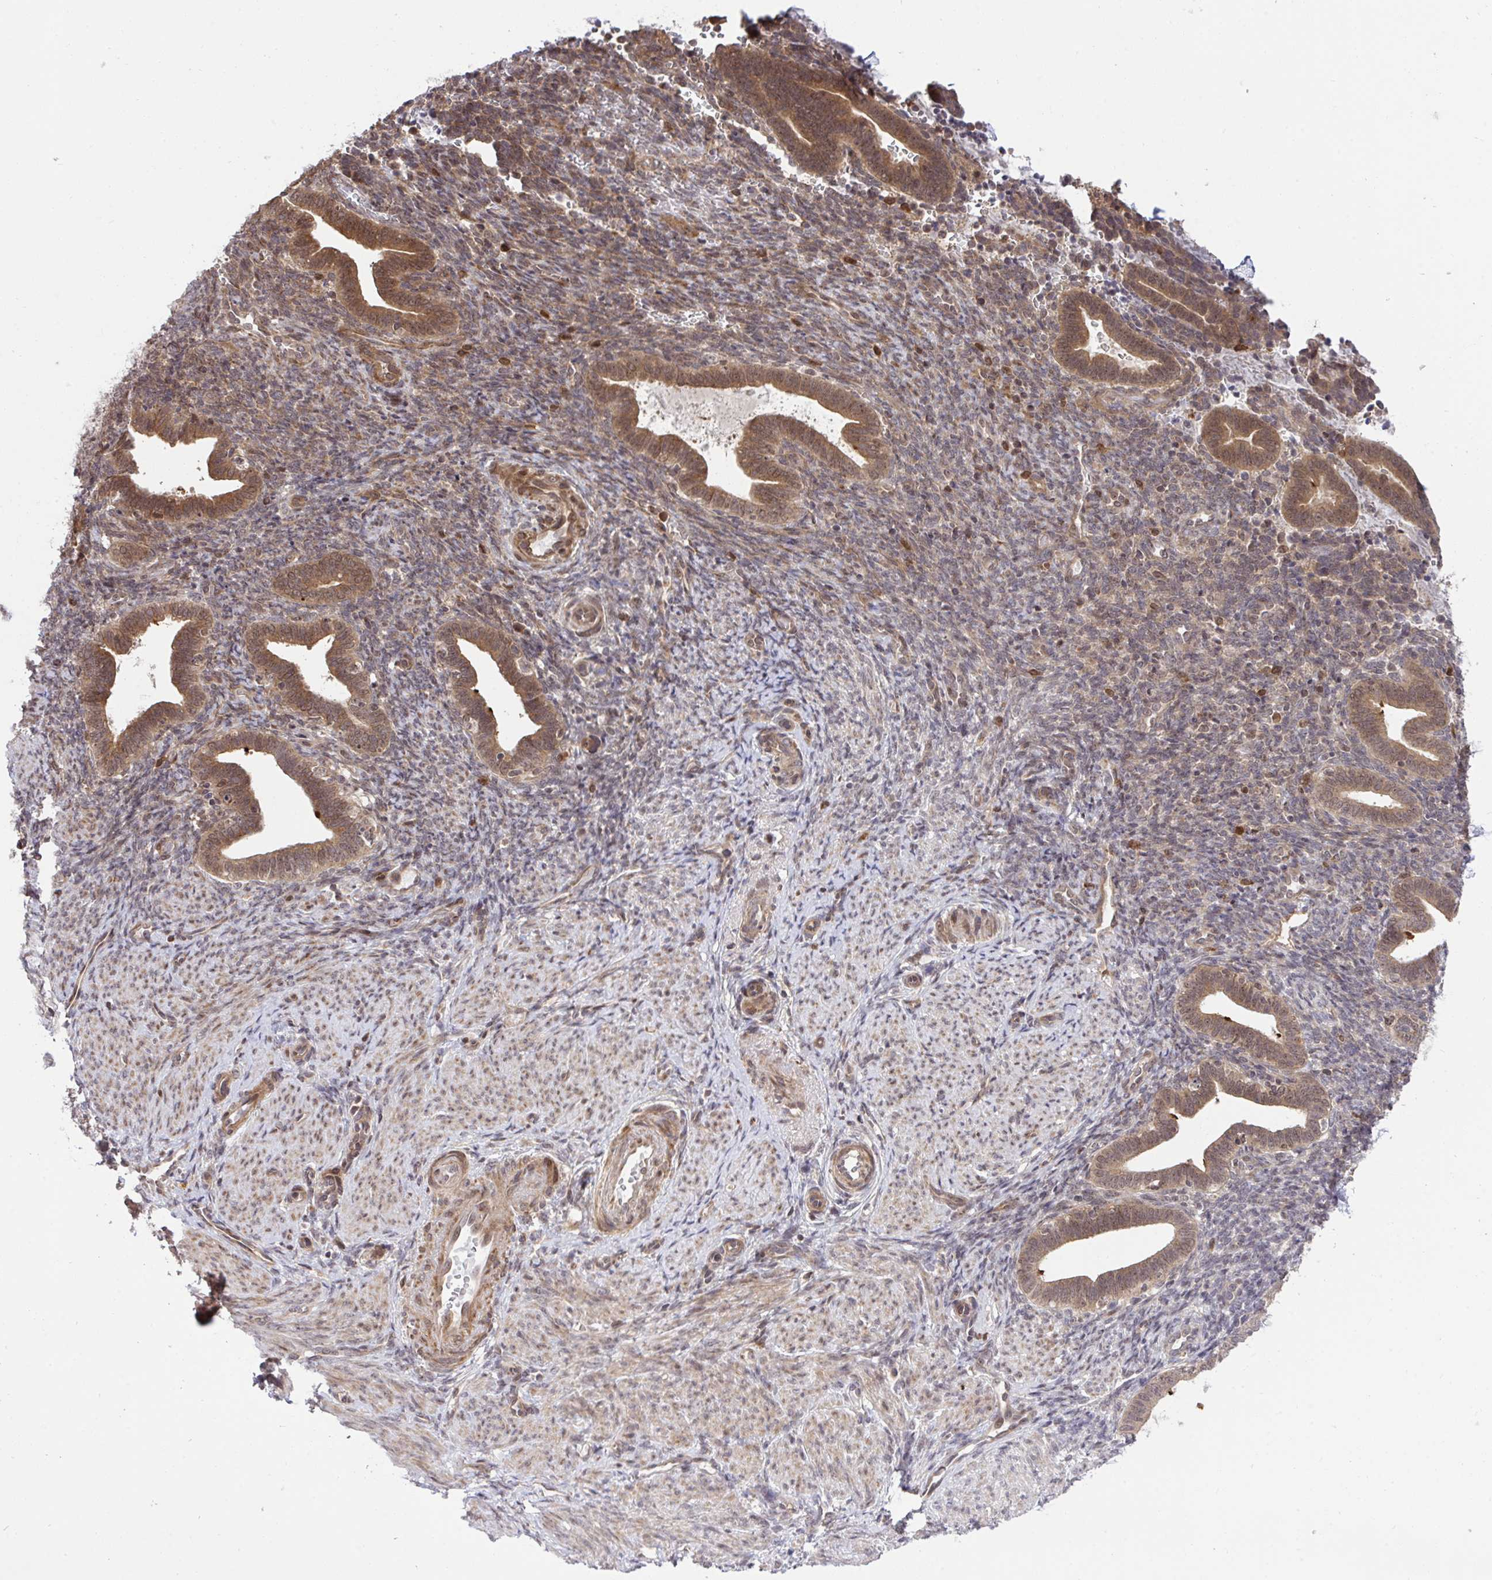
{"staining": {"intensity": "strong", "quantity": "25%-75%", "location": "cytoplasmic/membranous"}, "tissue": "endometrium", "cell_type": "Cells in endometrial stroma", "image_type": "normal", "snomed": [{"axis": "morphology", "description": "Normal tissue, NOS"}, {"axis": "topography", "description": "Endometrium"}], "caption": "Cells in endometrial stroma demonstrate strong cytoplasmic/membranous expression in about 25%-75% of cells in unremarkable endometrium. The protein is shown in brown color, while the nuclei are stained blue.", "gene": "ERI1", "patient": {"sex": "female", "age": 34}}